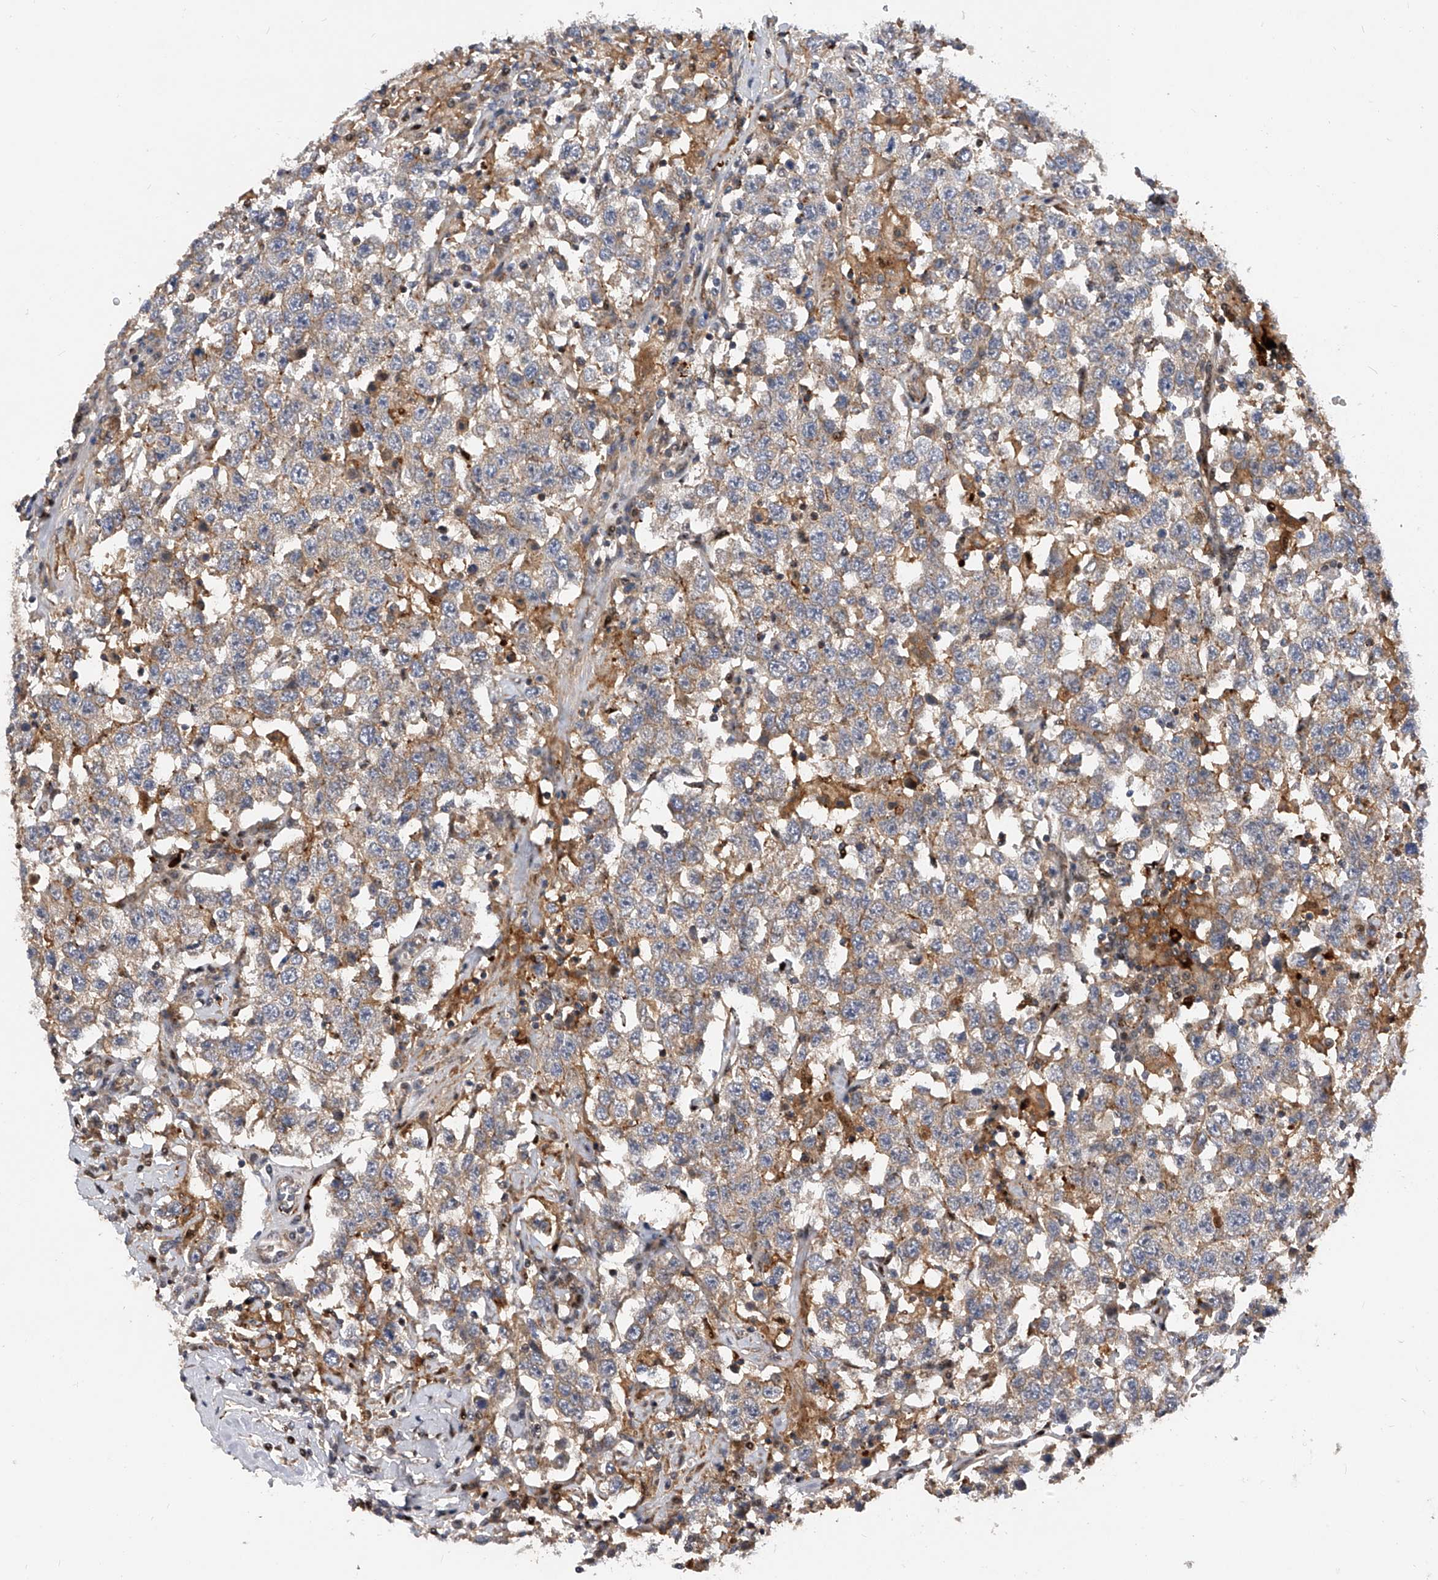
{"staining": {"intensity": "moderate", "quantity": ">75%", "location": "cytoplasmic/membranous"}, "tissue": "testis cancer", "cell_type": "Tumor cells", "image_type": "cancer", "snomed": [{"axis": "morphology", "description": "Seminoma, NOS"}, {"axis": "topography", "description": "Testis"}], "caption": "There is medium levels of moderate cytoplasmic/membranous expression in tumor cells of testis seminoma, as demonstrated by immunohistochemical staining (brown color).", "gene": "PDSS2", "patient": {"sex": "male", "age": 41}}